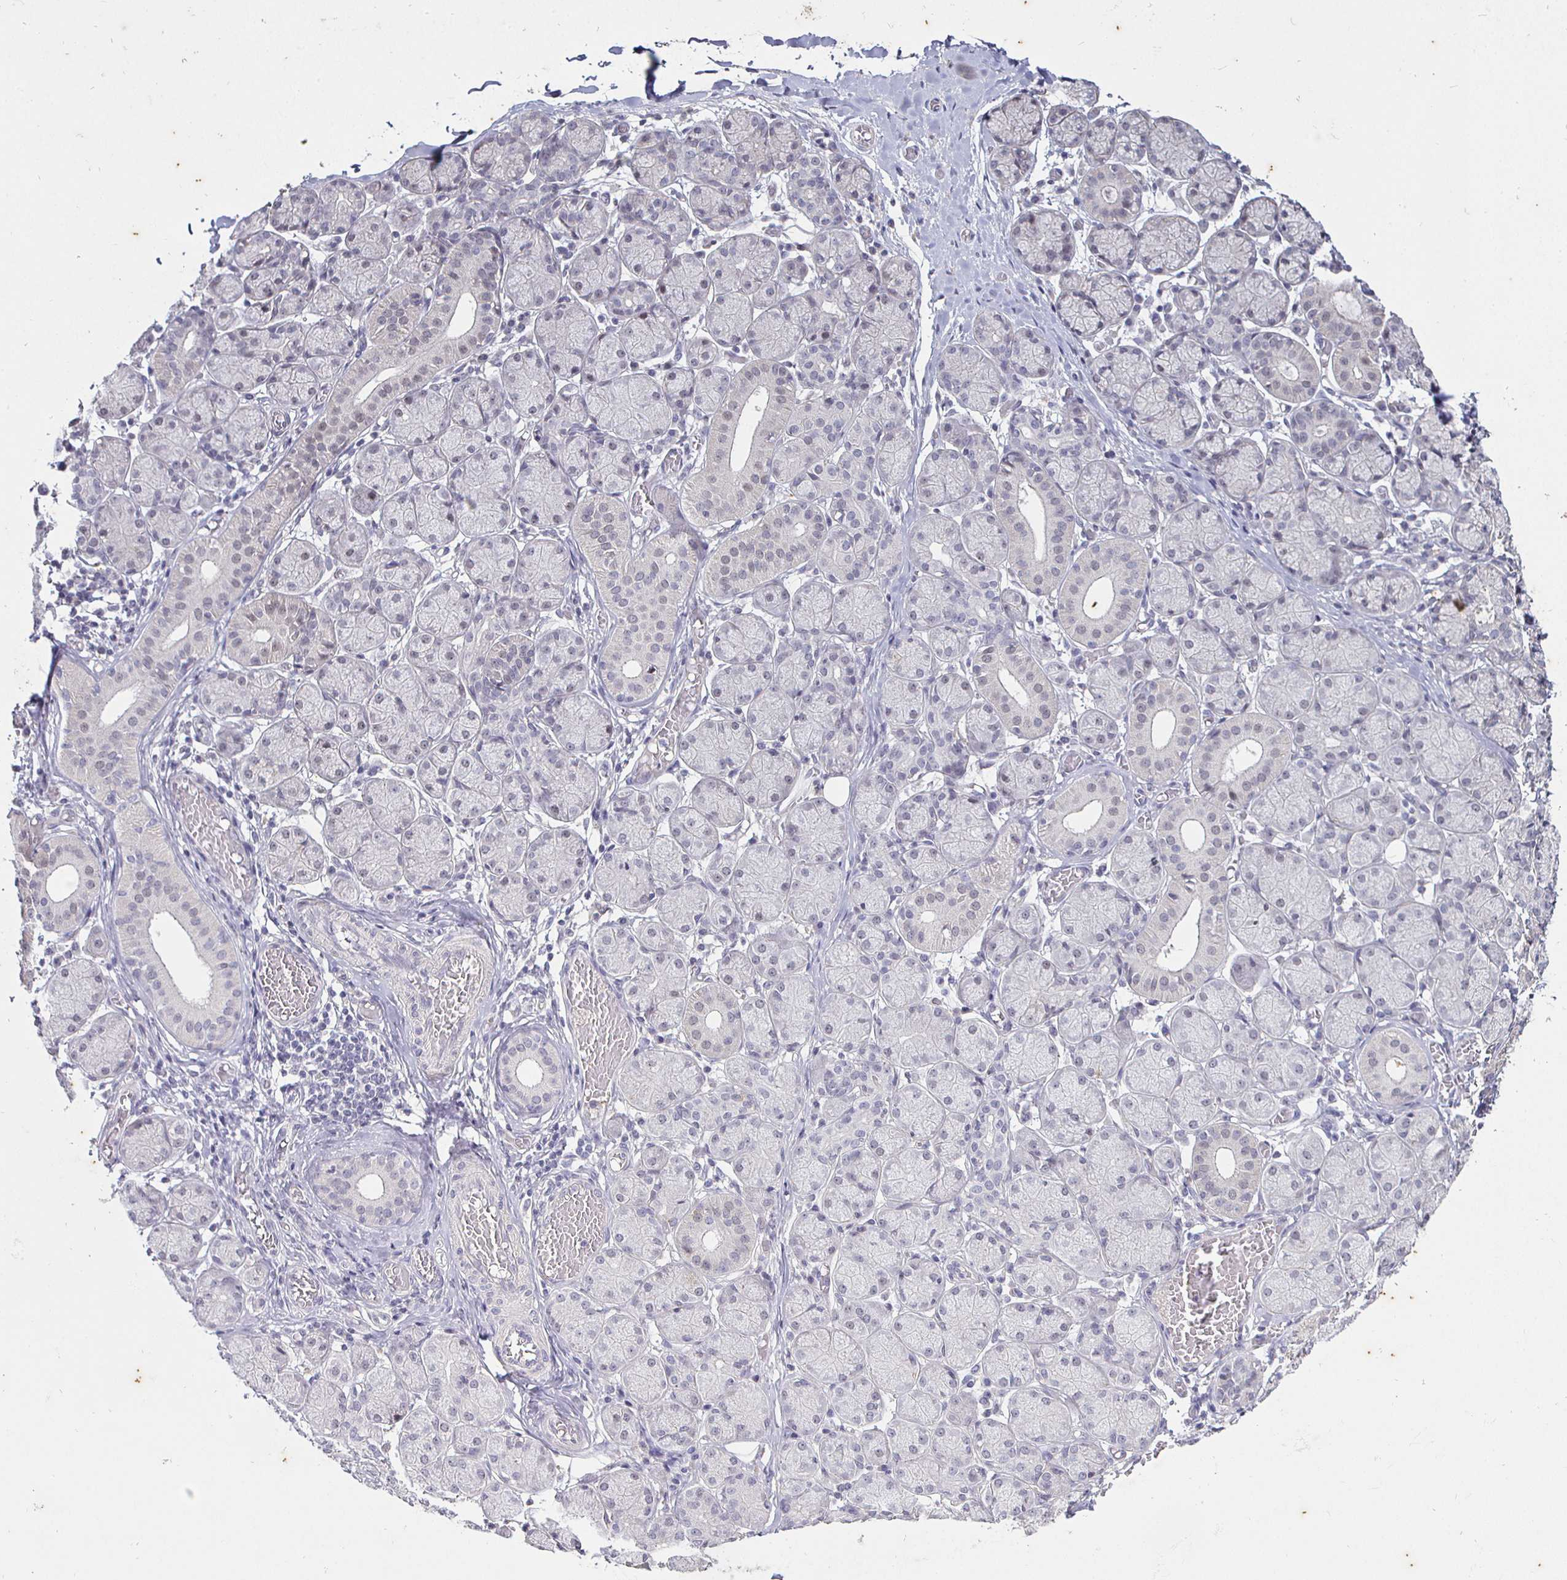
{"staining": {"intensity": "weak", "quantity": "<25%", "location": "nuclear"}, "tissue": "salivary gland", "cell_type": "Glandular cells", "image_type": "normal", "snomed": [{"axis": "morphology", "description": "Normal tissue, NOS"}, {"axis": "topography", "description": "Salivary gland"}], "caption": "High magnification brightfield microscopy of normal salivary gland stained with DAB (brown) and counterstained with hematoxylin (blue): glandular cells show no significant positivity.", "gene": "MLH1", "patient": {"sex": "female", "age": 24}}